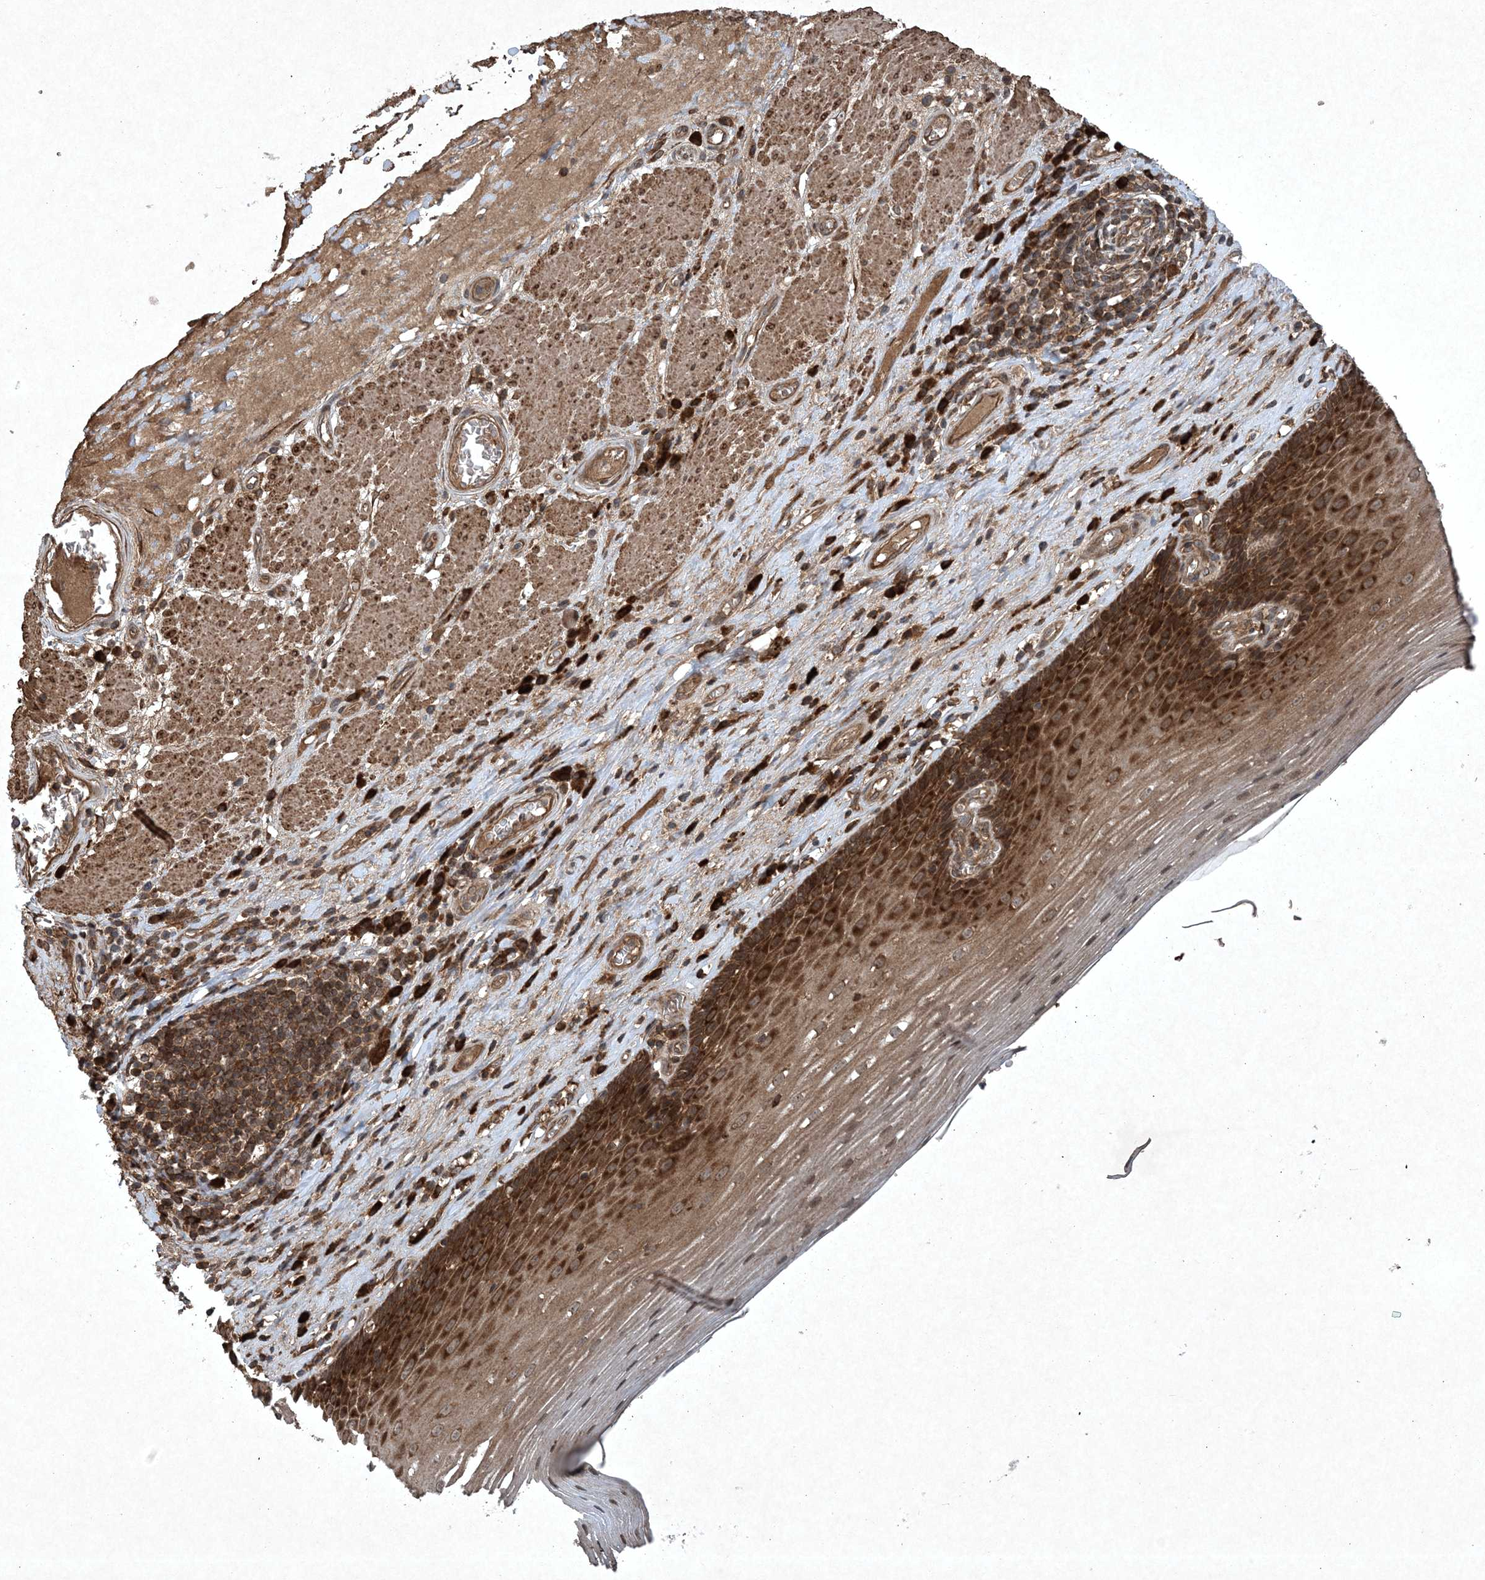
{"staining": {"intensity": "strong", "quantity": ">75%", "location": "cytoplasmic/membranous"}, "tissue": "esophagus", "cell_type": "Squamous epithelial cells", "image_type": "normal", "snomed": [{"axis": "morphology", "description": "Normal tissue, NOS"}, {"axis": "topography", "description": "Esophagus"}], "caption": "Immunohistochemistry (DAB (3,3'-diaminobenzidine)) staining of unremarkable esophagus exhibits strong cytoplasmic/membranous protein positivity in about >75% of squamous epithelial cells. The protein of interest is stained brown, and the nuclei are stained in blue (DAB IHC with brightfield microscopy, high magnification).", "gene": "GNG5", "patient": {"sex": "male", "age": 62}}